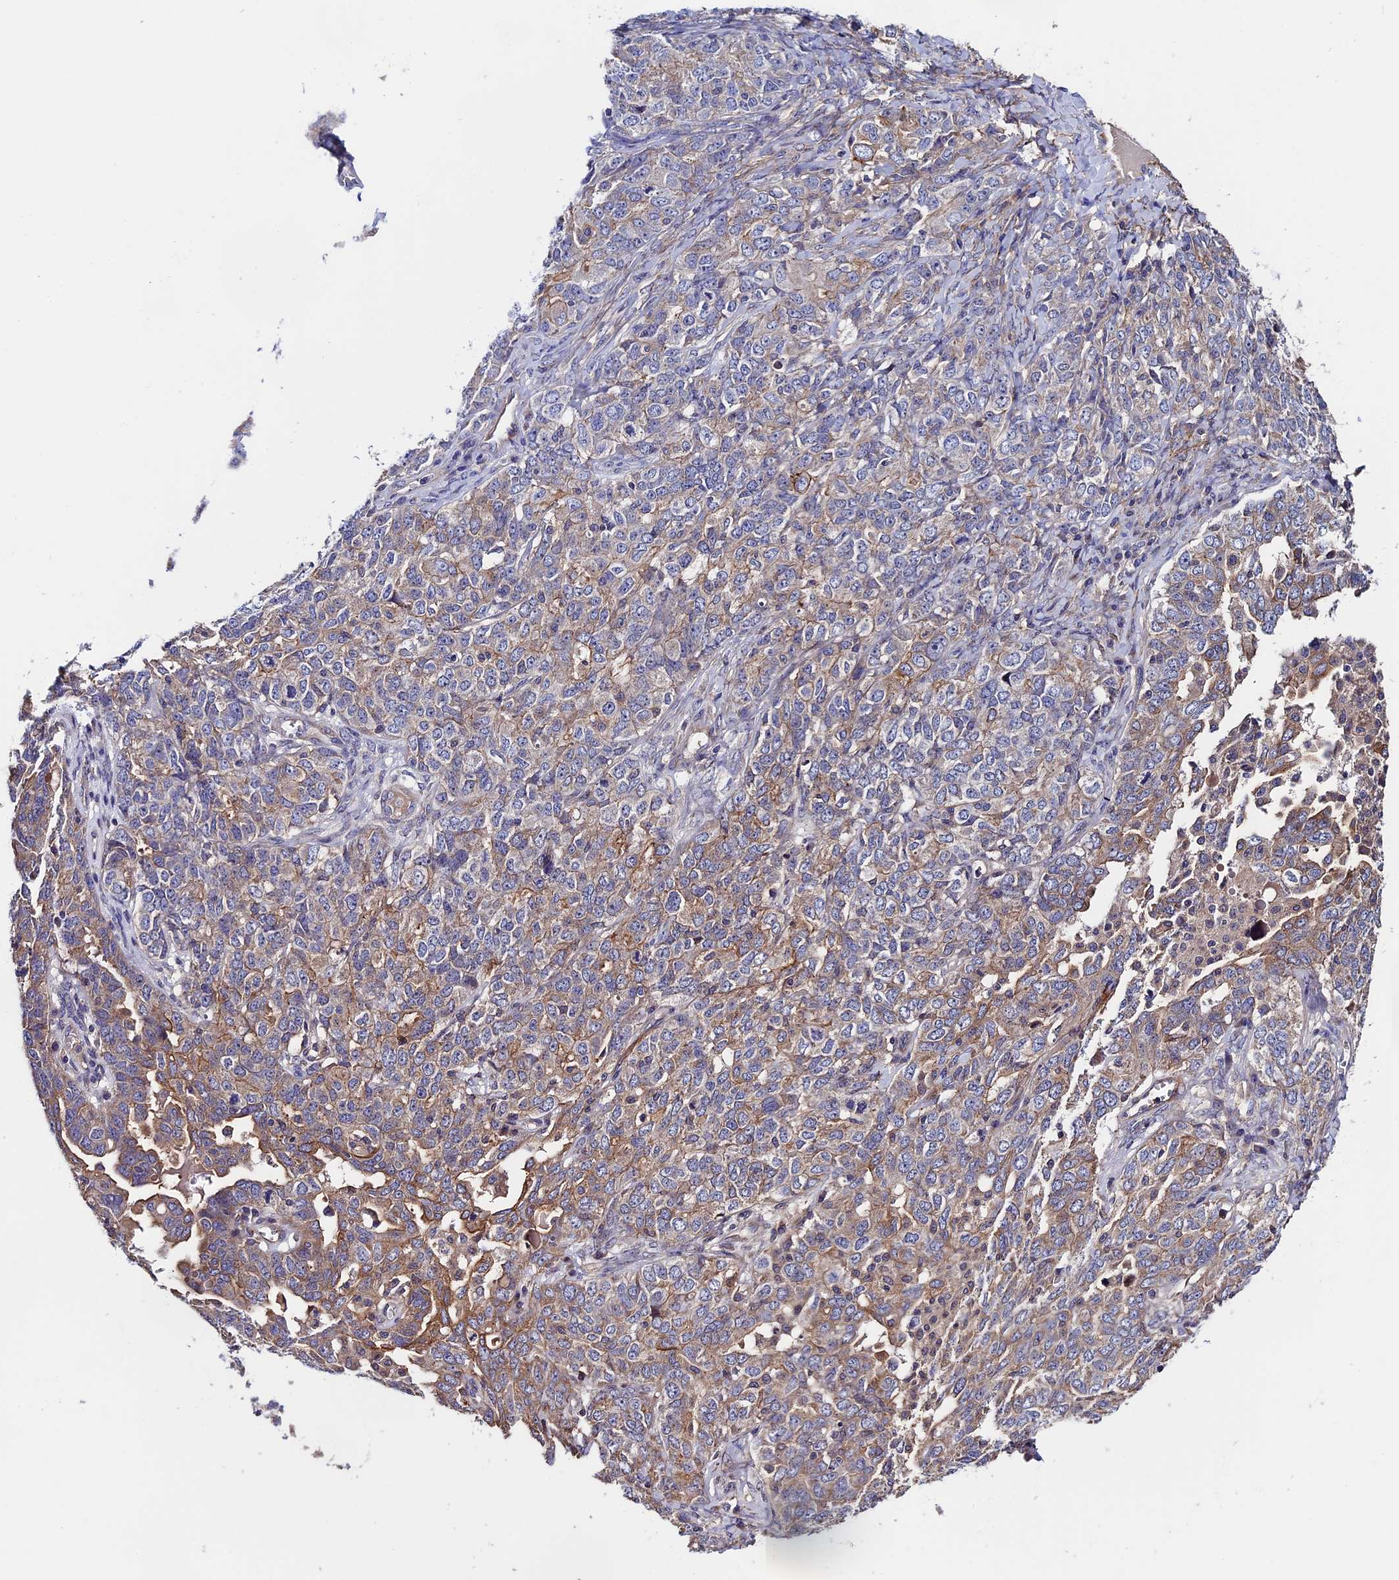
{"staining": {"intensity": "moderate", "quantity": "<25%", "location": "cytoplasmic/membranous"}, "tissue": "ovarian cancer", "cell_type": "Tumor cells", "image_type": "cancer", "snomed": [{"axis": "morphology", "description": "Carcinoma, endometroid"}, {"axis": "topography", "description": "Ovary"}], "caption": "Immunohistochemistry micrograph of human ovarian cancer stained for a protein (brown), which shows low levels of moderate cytoplasmic/membranous staining in about <25% of tumor cells.", "gene": "SLC9A5", "patient": {"sex": "female", "age": 62}}